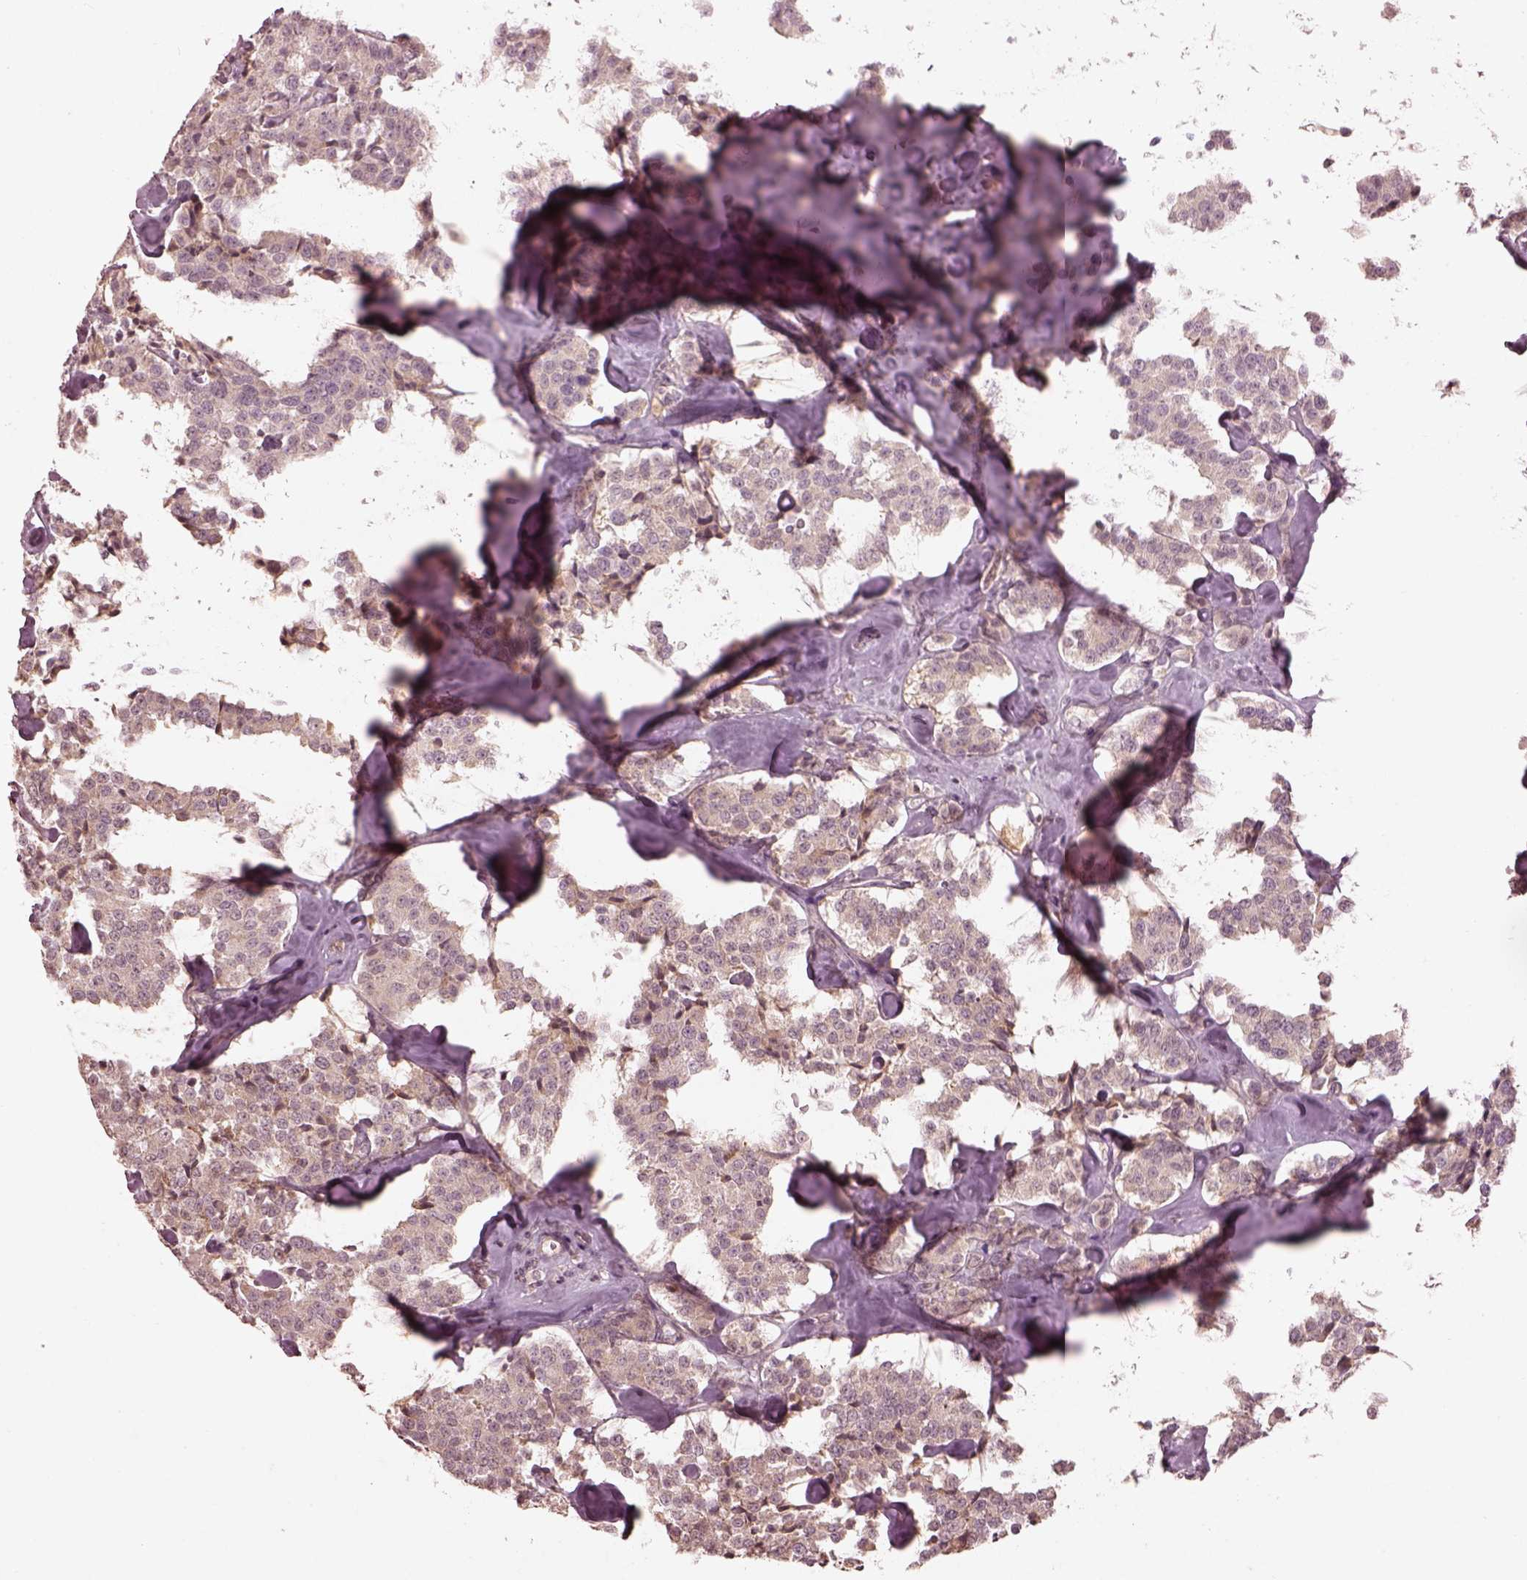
{"staining": {"intensity": "negative", "quantity": "none", "location": "none"}, "tissue": "carcinoid", "cell_type": "Tumor cells", "image_type": "cancer", "snomed": [{"axis": "morphology", "description": "Carcinoid, malignant, NOS"}, {"axis": "topography", "description": "Pancreas"}], "caption": "Human carcinoid stained for a protein using immunohistochemistry (IHC) exhibits no expression in tumor cells.", "gene": "CALR3", "patient": {"sex": "male", "age": 41}}